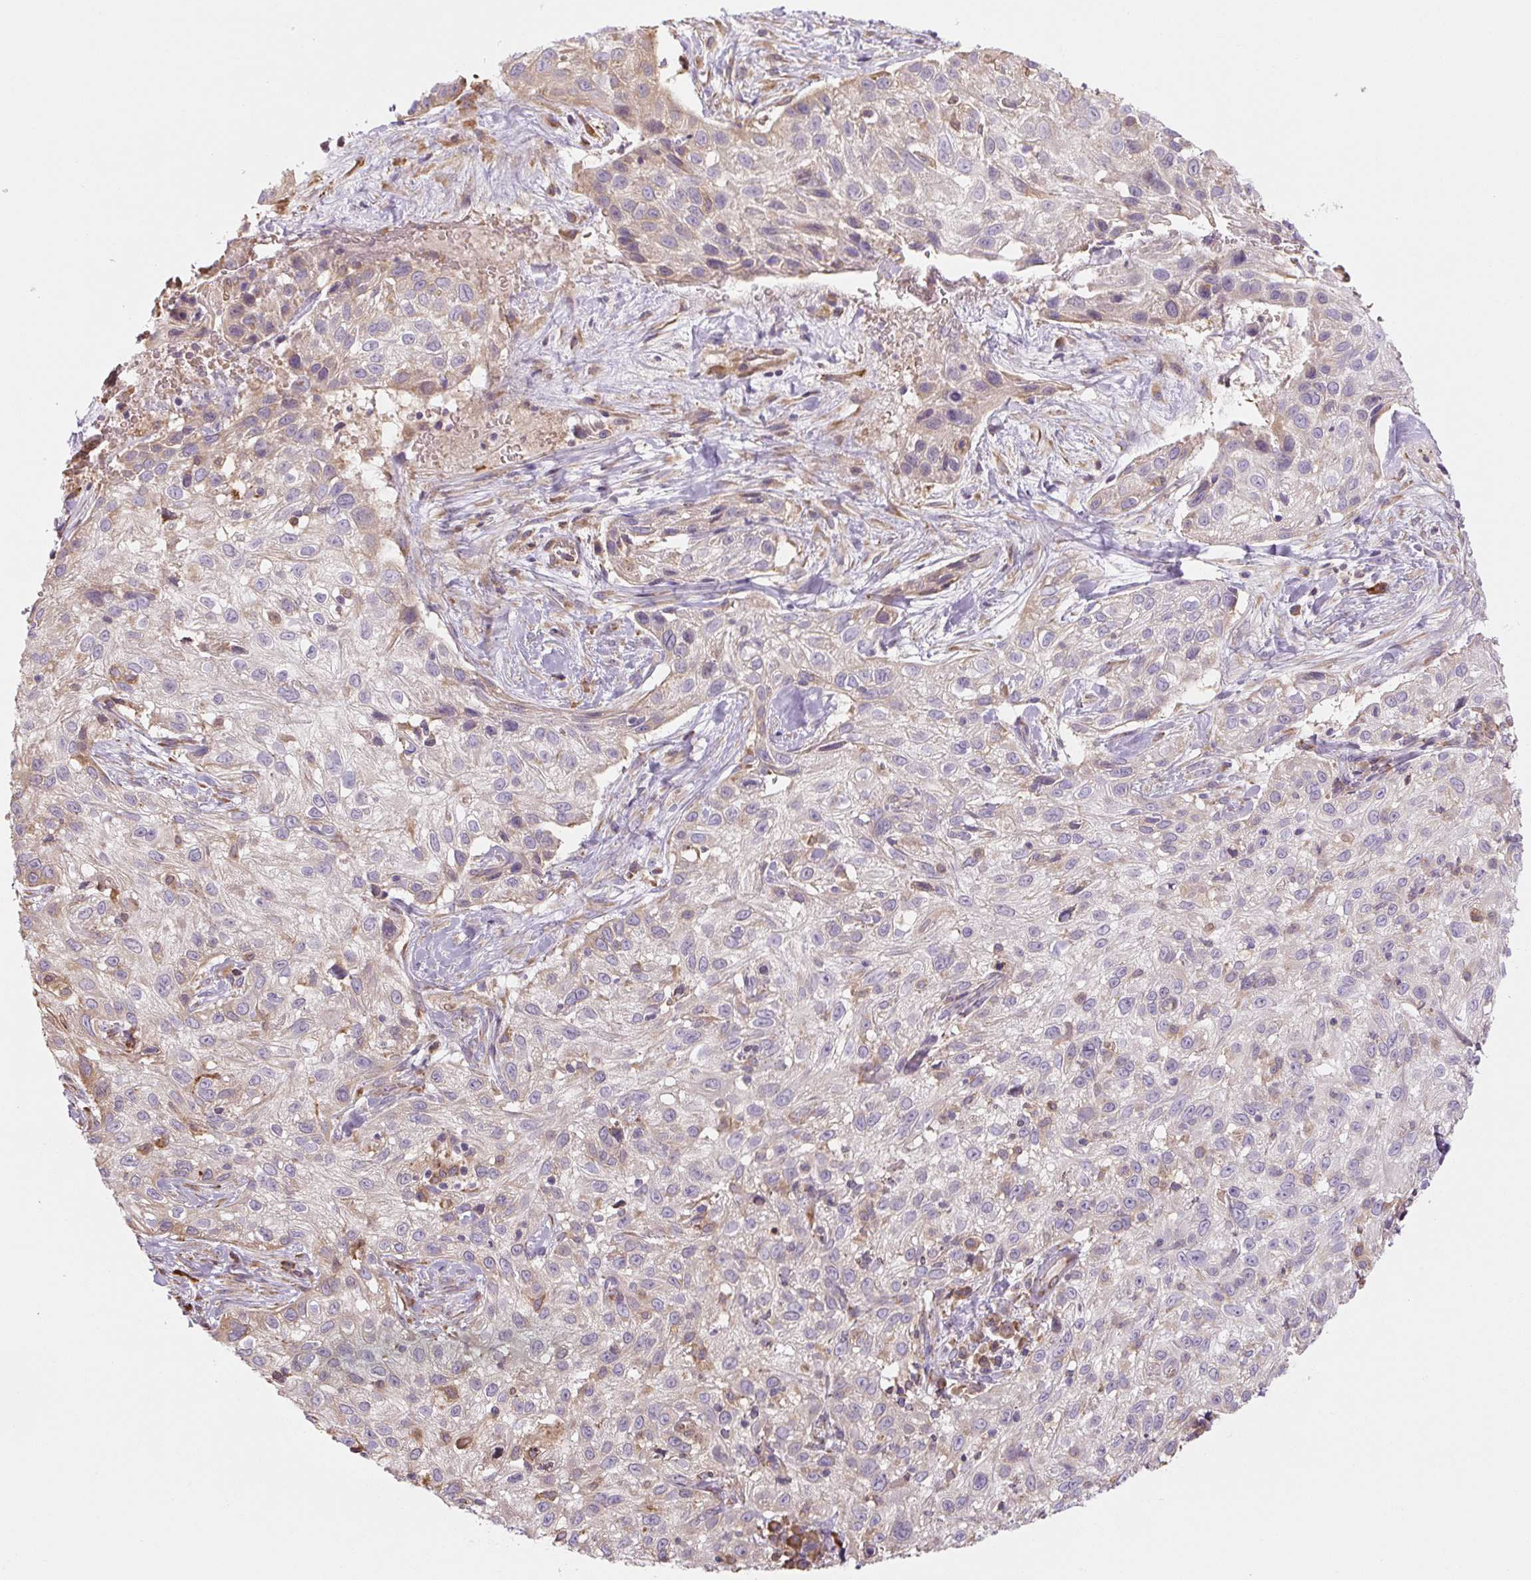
{"staining": {"intensity": "negative", "quantity": "none", "location": "none"}, "tissue": "skin cancer", "cell_type": "Tumor cells", "image_type": "cancer", "snomed": [{"axis": "morphology", "description": "Squamous cell carcinoma, NOS"}, {"axis": "topography", "description": "Skin"}], "caption": "The immunohistochemistry (IHC) histopathology image has no significant positivity in tumor cells of skin cancer tissue. (Brightfield microscopy of DAB (3,3'-diaminobenzidine) IHC at high magnification).", "gene": "RASA1", "patient": {"sex": "male", "age": 82}}